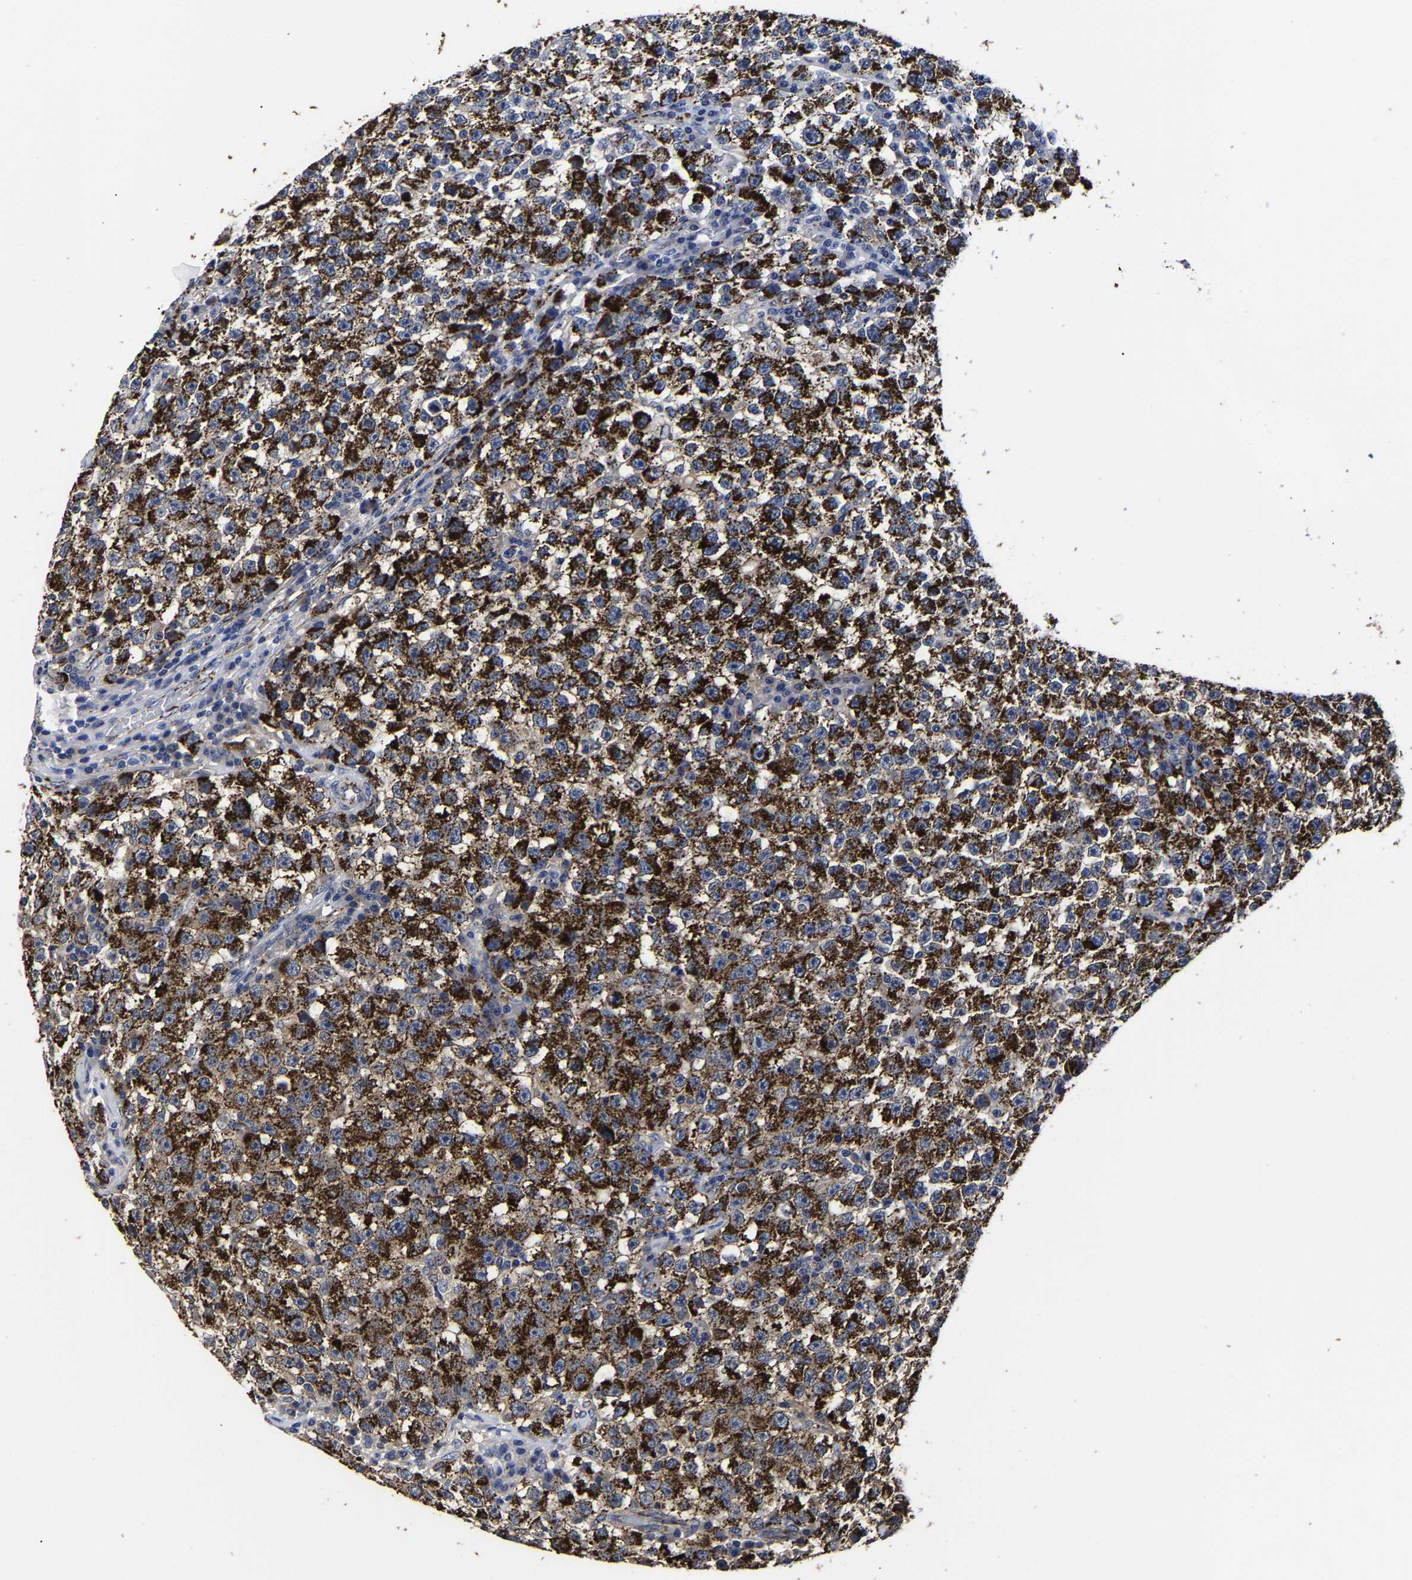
{"staining": {"intensity": "strong", "quantity": ">75%", "location": "cytoplasmic/membranous"}, "tissue": "testis cancer", "cell_type": "Tumor cells", "image_type": "cancer", "snomed": [{"axis": "morphology", "description": "Seminoma, NOS"}, {"axis": "topography", "description": "Testis"}], "caption": "A brown stain labels strong cytoplasmic/membranous staining of a protein in human seminoma (testis) tumor cells.", "gene": "AASS", "patient": {"sex": "male", "age": 22}}